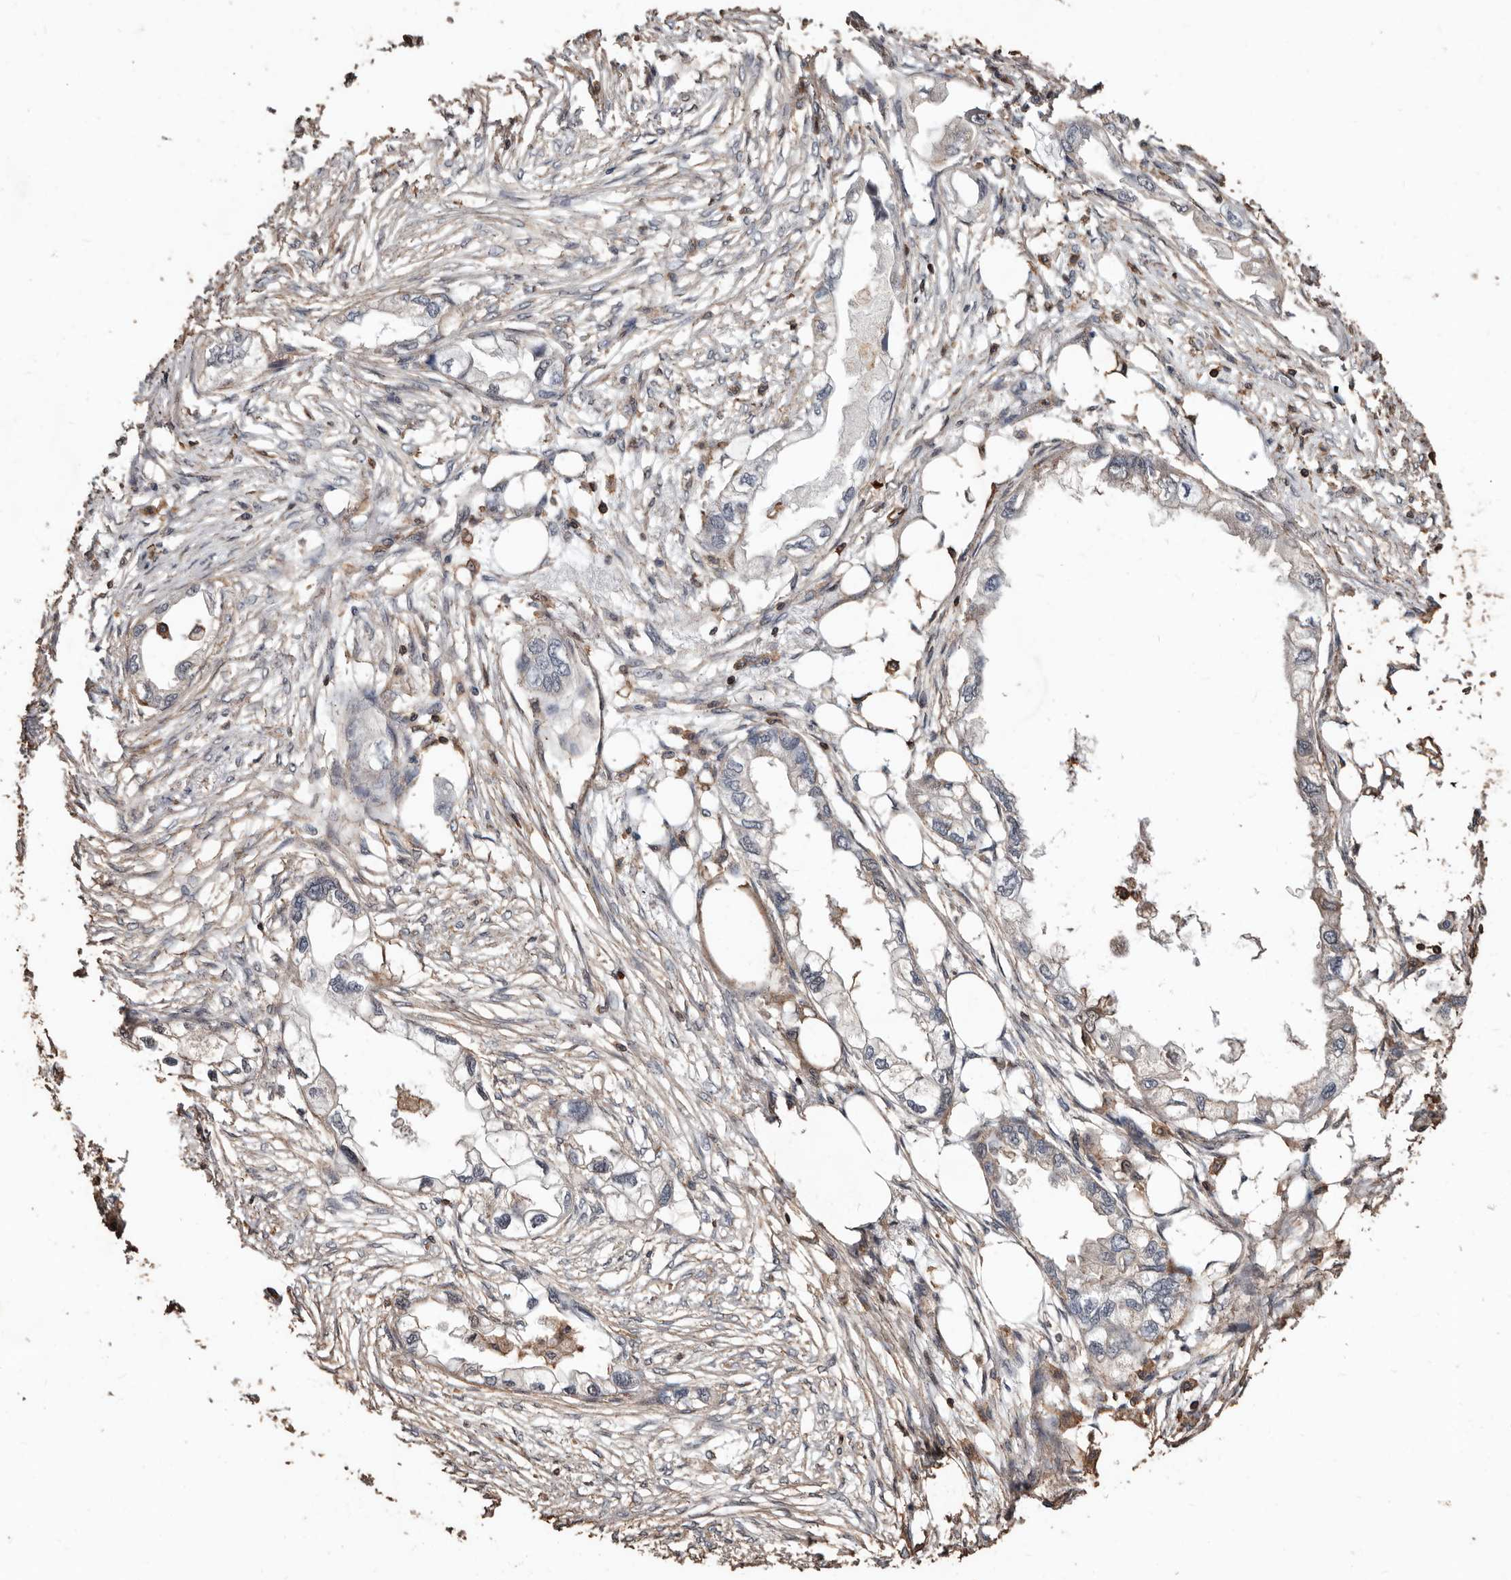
{"staining": {"intensity": "weak", "quantity": "<25%", "location": "cytoplasmic/membranous"}, "tissue": "endometrial cancer", "cell_type": "Tumor cells", "image_type": "cancer", "snomed": [{"axis": "morphology", "description": "Adenocarcinoma, NOS"}, {"axis": "morphology", "description": "Adenocarcinoma, metastatic, NOS"}, {"axis": "topography", "description": "Adipose tissue"}, {"axis": "topography", "description": "Endometrium"}], "caption": "Histopathology image shows no significant protein positivity in tumor cells of endometrial cancer (adenocarcinoma).", "gene": "GSK3A", "patient": {"sex": "female", "age": 67}}